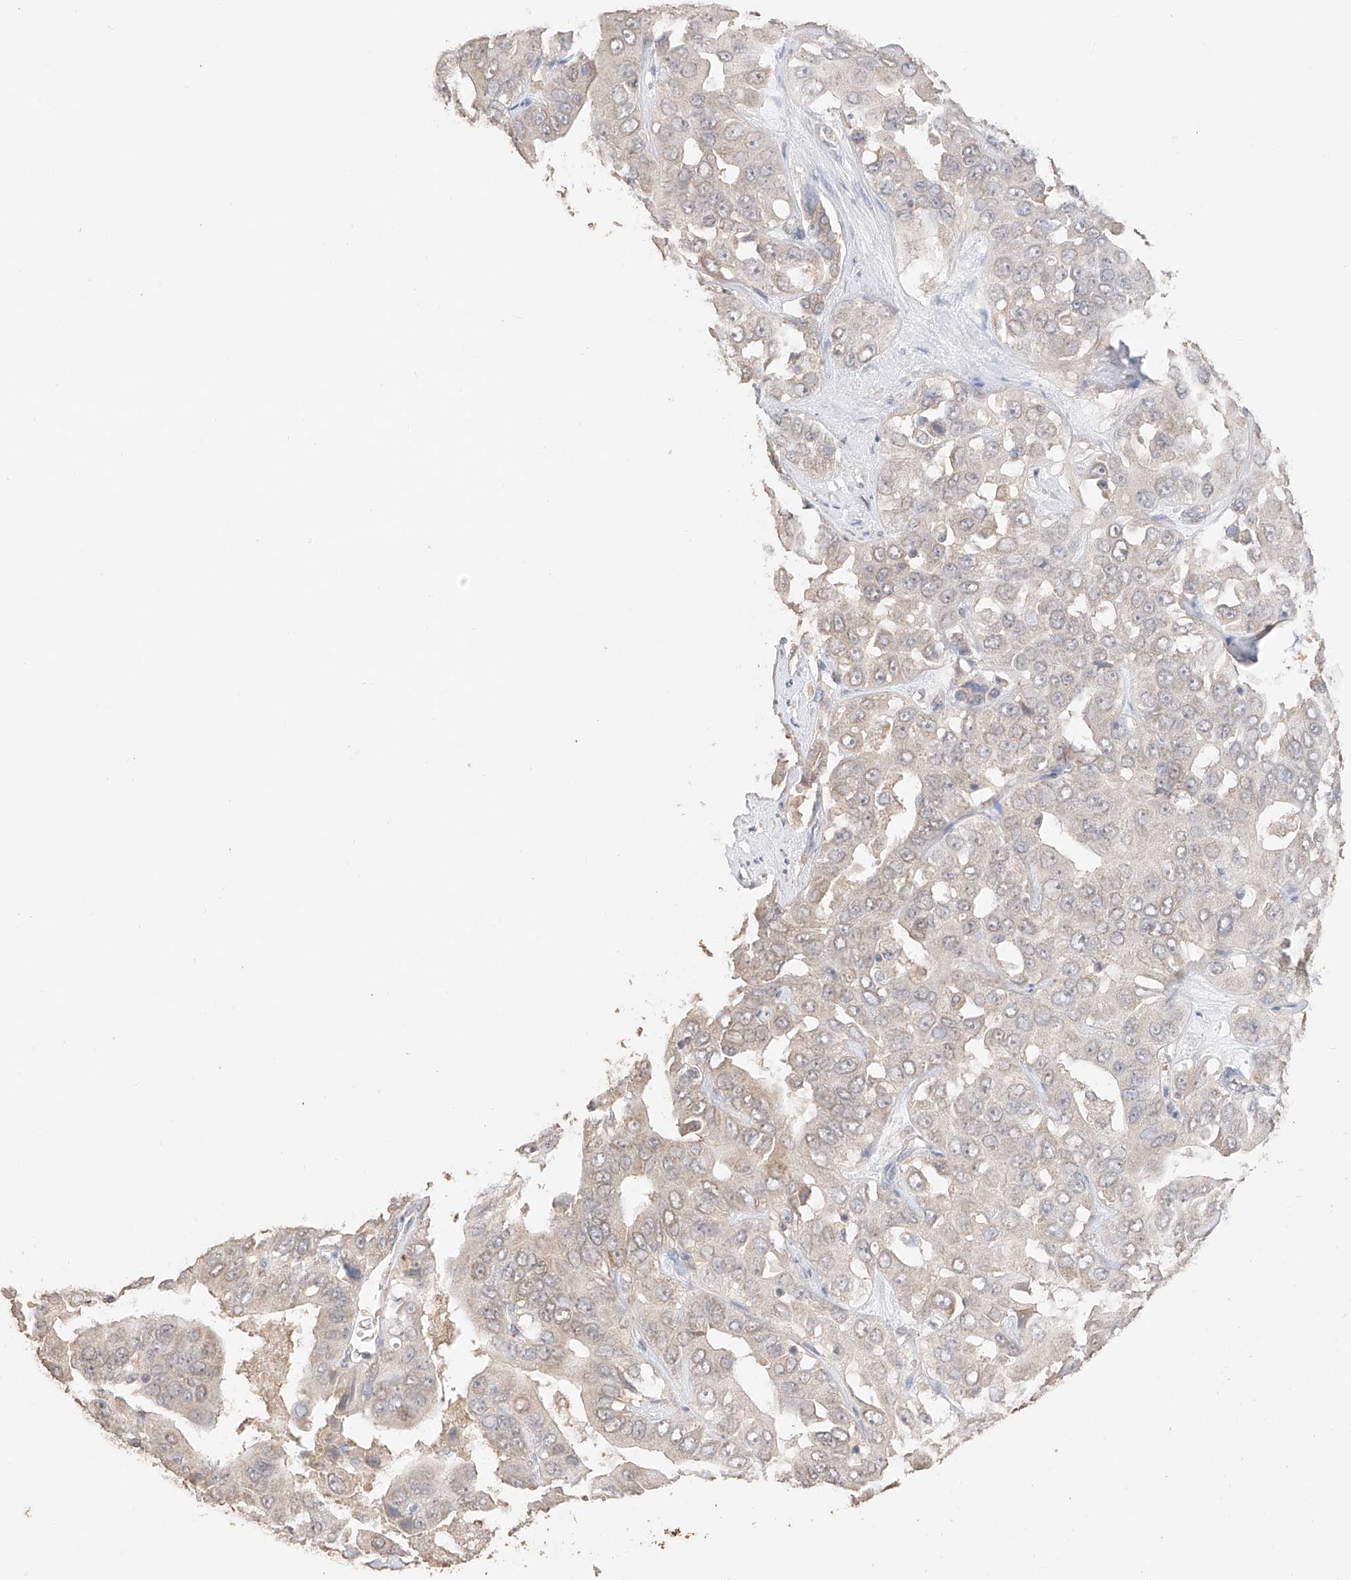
{"staining": {"intensity": "negative", "quantity": "none", "location": "none"}, "tissue": "liver cancer", "cell_type": "Tumor cells", "image_type": "cancer", "snomed": [{"axis": "morphology", "description": "Cholangiocarcinoma"}, {"axis": "topography", "description": "Liver"}], "caption": "Micrograph shows no protein positivity in tumor cells of liver cancer (cholangiocarcinoma) tissue. (DAB (3,3'-diaminobenzidine) immunohistochemistry with hematoxylin counter stain).", "gene": "IL22RA2", "patient": {"sex": "female", "age": 52}}